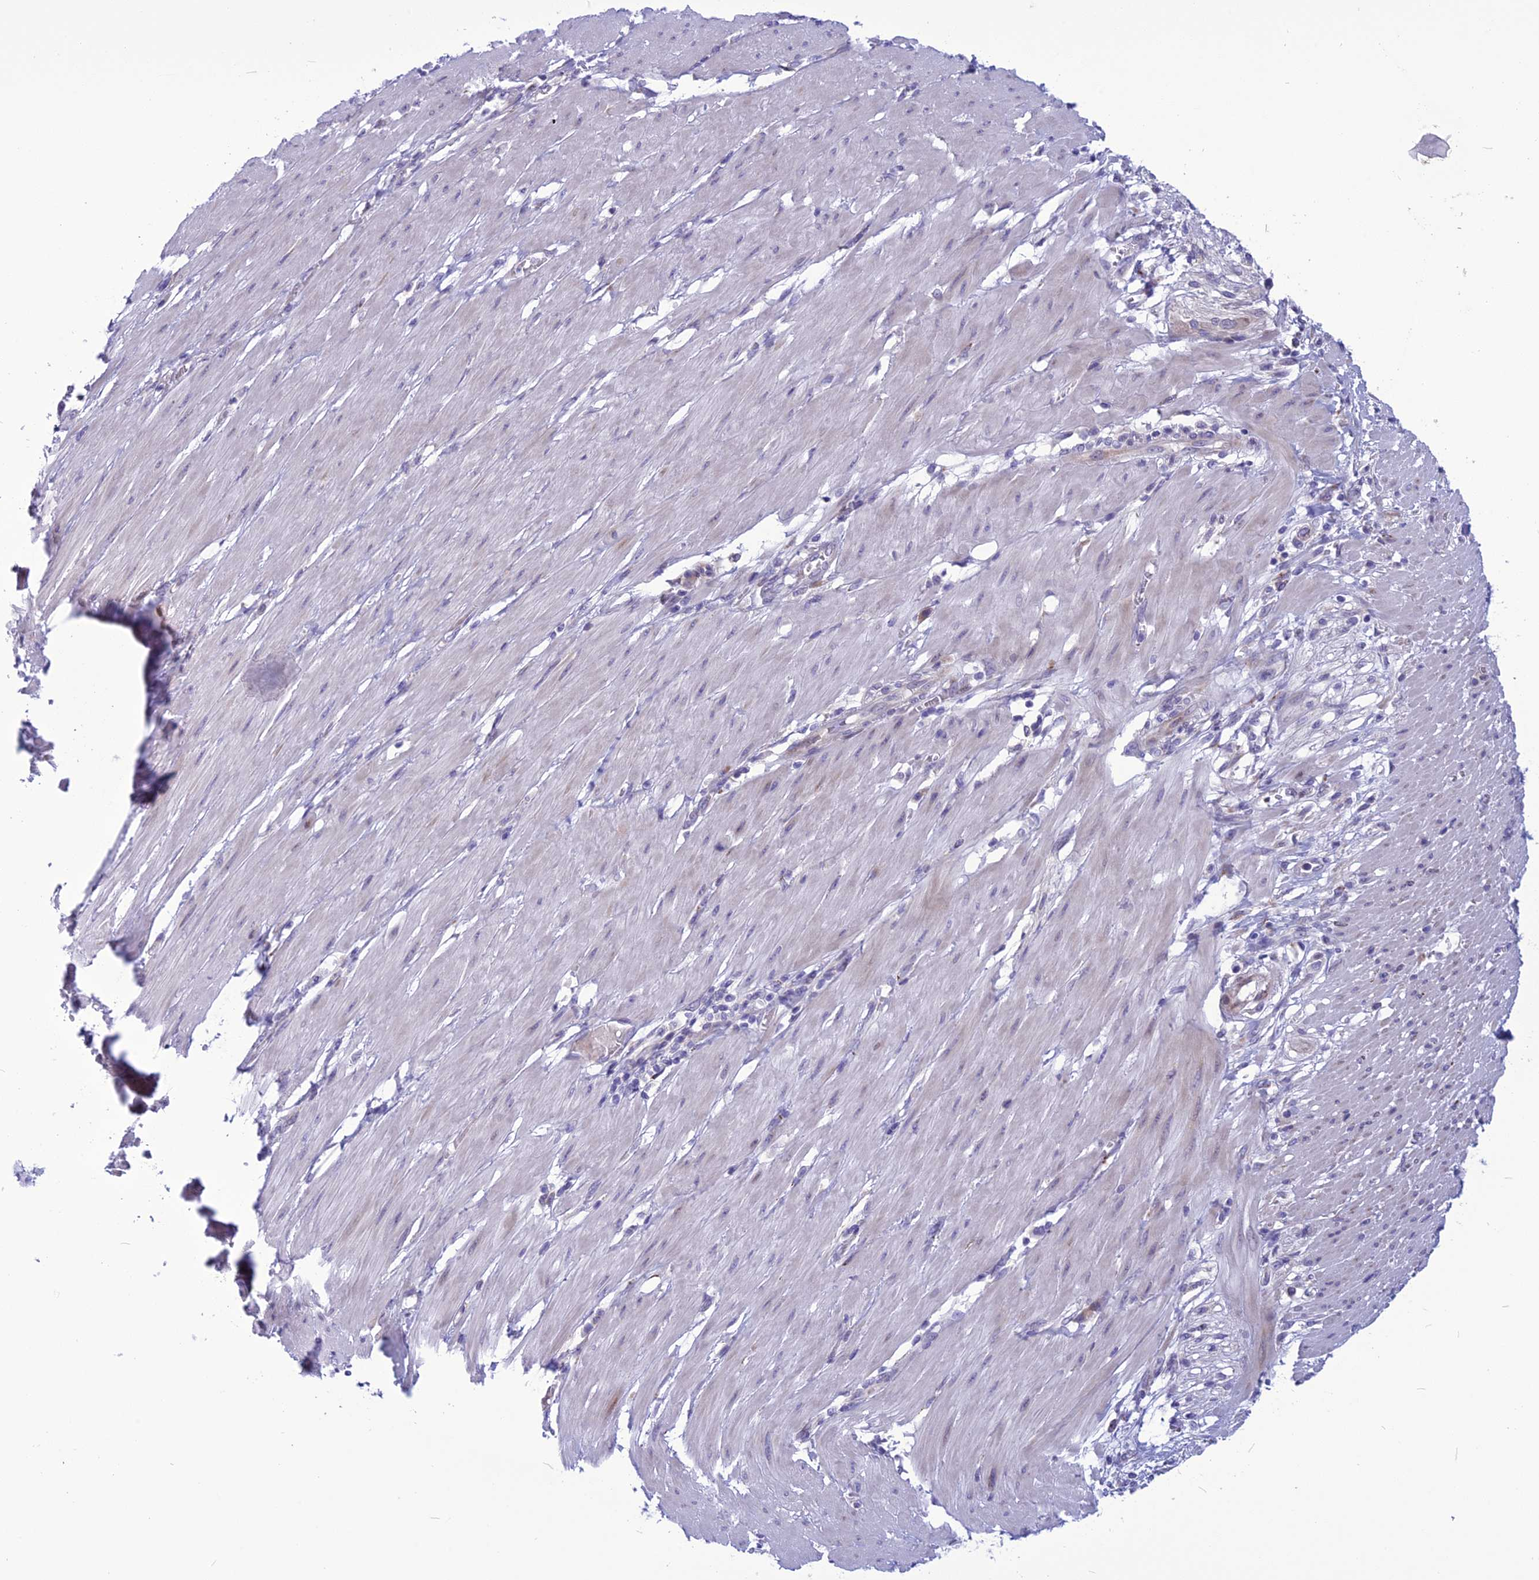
{"staining": {"intensity": "negative", "quantity": "none", "location": "none"}, "tissue": "pancreatic cancer", "cell_type": "Tumor cells", "image_type": "cancer", "snomed": [{"axis": "morphology", "description": "Adenocarcinoma, NOS"}, {"axis": "topography", "description": "Pancreas"}], "caption": "Protein analysis of pancreatic cancer demonstrates no significant expression in tumor cells.", "gene": "PSMF1", "patient": {"sex": "male", "age": 68}}